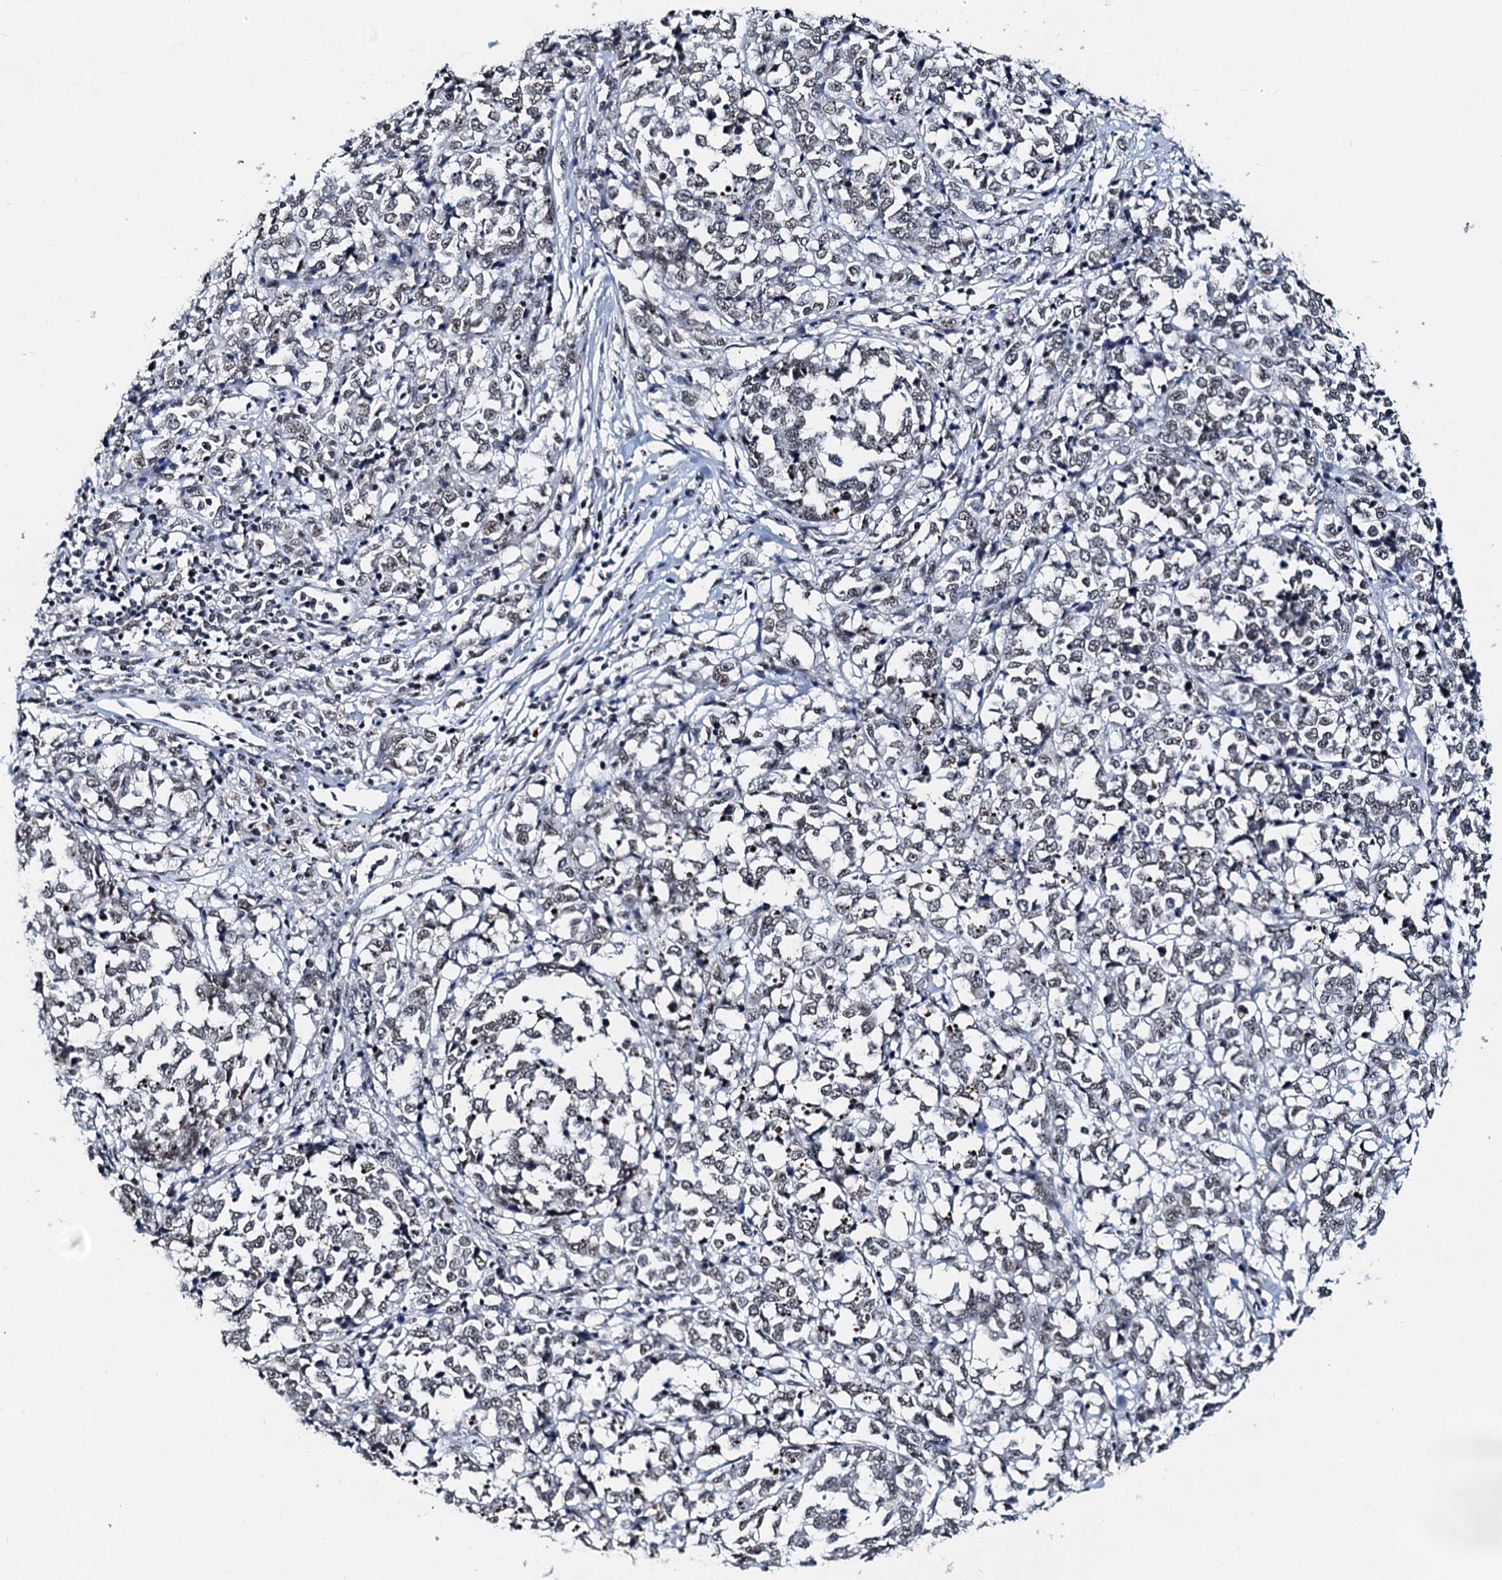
{"staining": {"intensity": "weak", "quantity": ">75%", "location": "nuclear"}, "tissue": "melanoma", "cell_type": "Tumor cells", "image_type": "cancer", "snomed": [{"axis": "morphology", "description": "Malignant melanoma, NOS"}, {"axis": "topography", "description": "Skin"}], "caption": "The image demonstrates immunohistochemical staining of melanoma. There is weak nuclear expression is identified in approximately >75% of tumor cells.", "gene": "SNRPD1", "patient": {"sex": "female", "age": 72}}